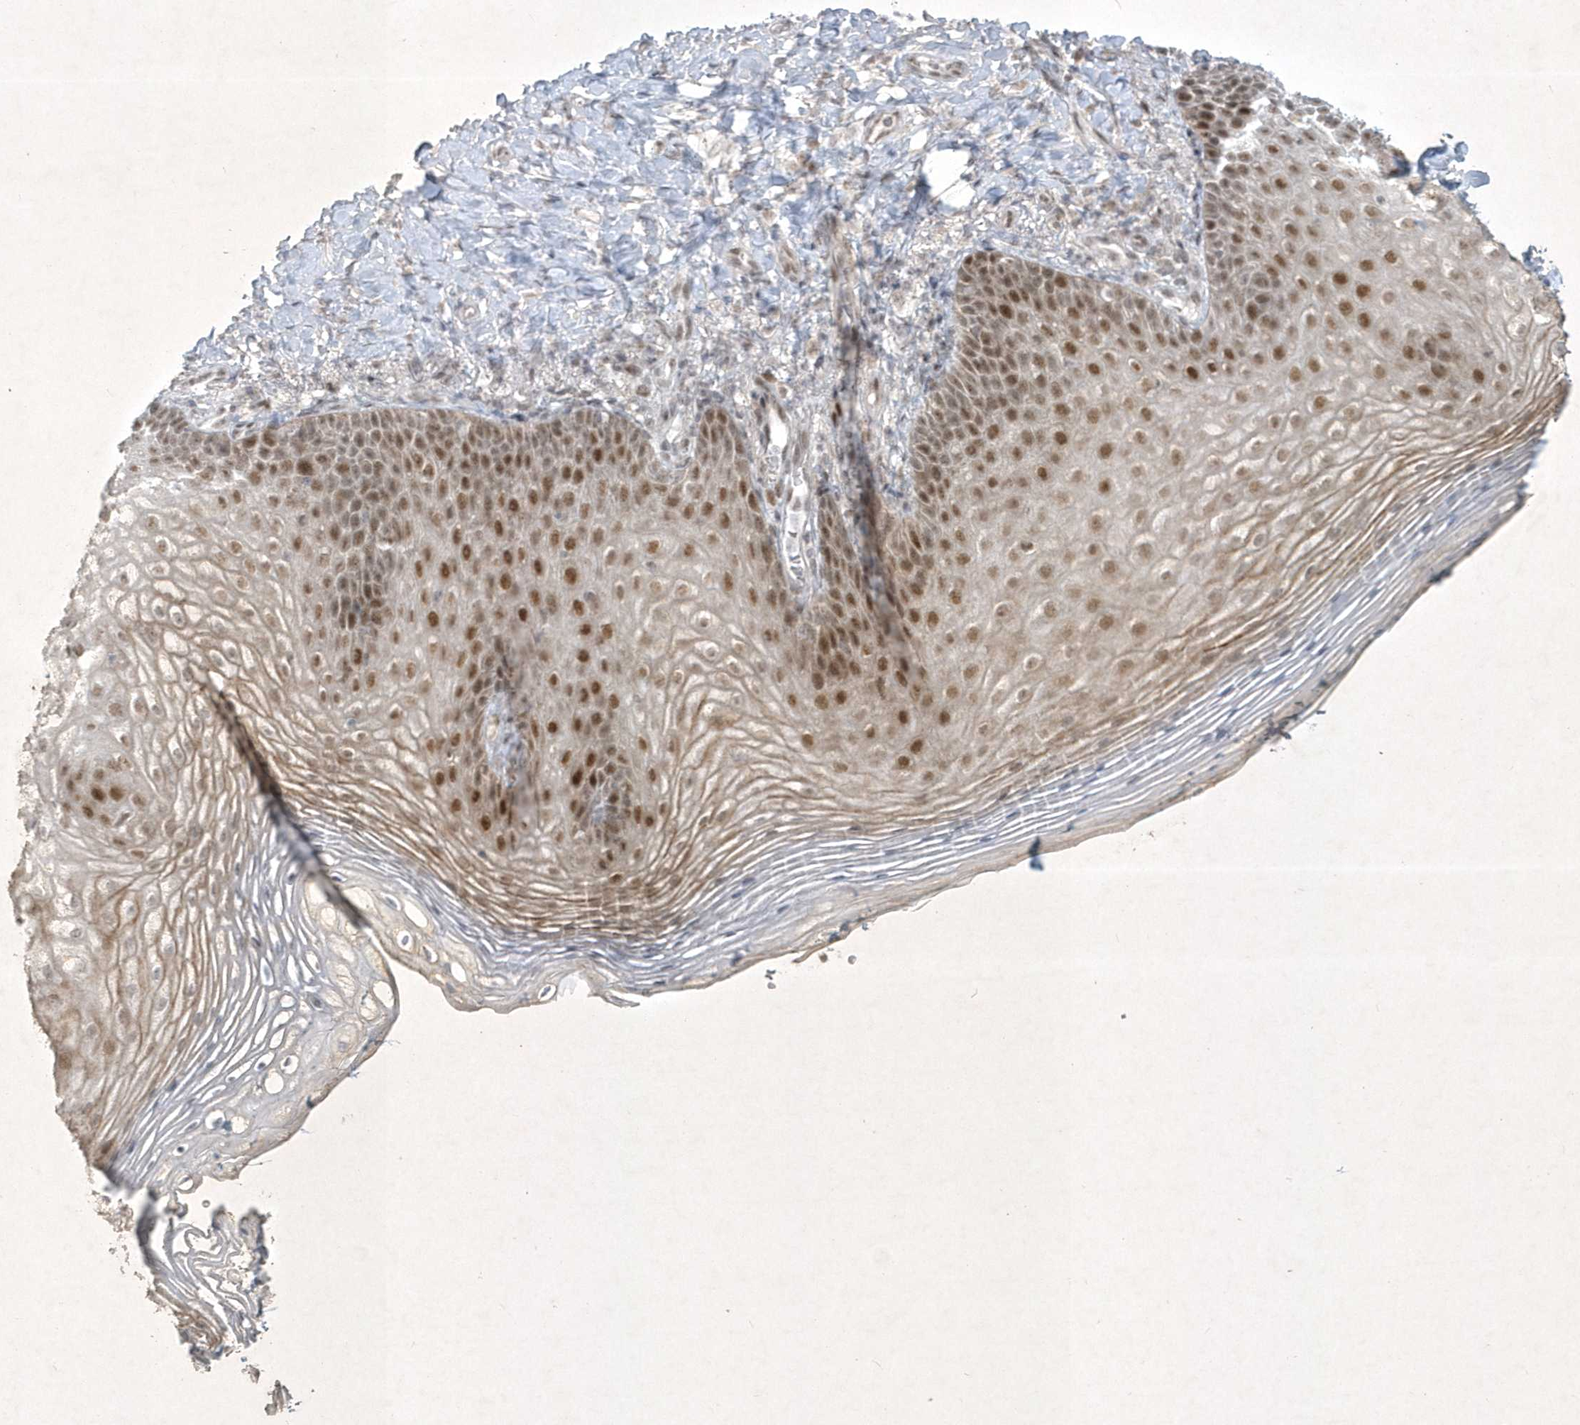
{"staining": {"intensity": "moderate", "quantity": ">75%", "location": "nuclear"}, "tissue": "vagina", "cell_type": "Squamous epithelial cells", "image_type": "normal", "snomed": [{"axis": "morphology", "description": "Normal tissue, NOS"}, {"axis": "topography", "description": "Vagina"}], "caption": "Human vagina stained with a brown dye reveals moderate nuclear positive positivity in about >75% of squamous epithelial cells.", "gene": "ZBTB9", "patient": {"sex": "female", "age": 60}}